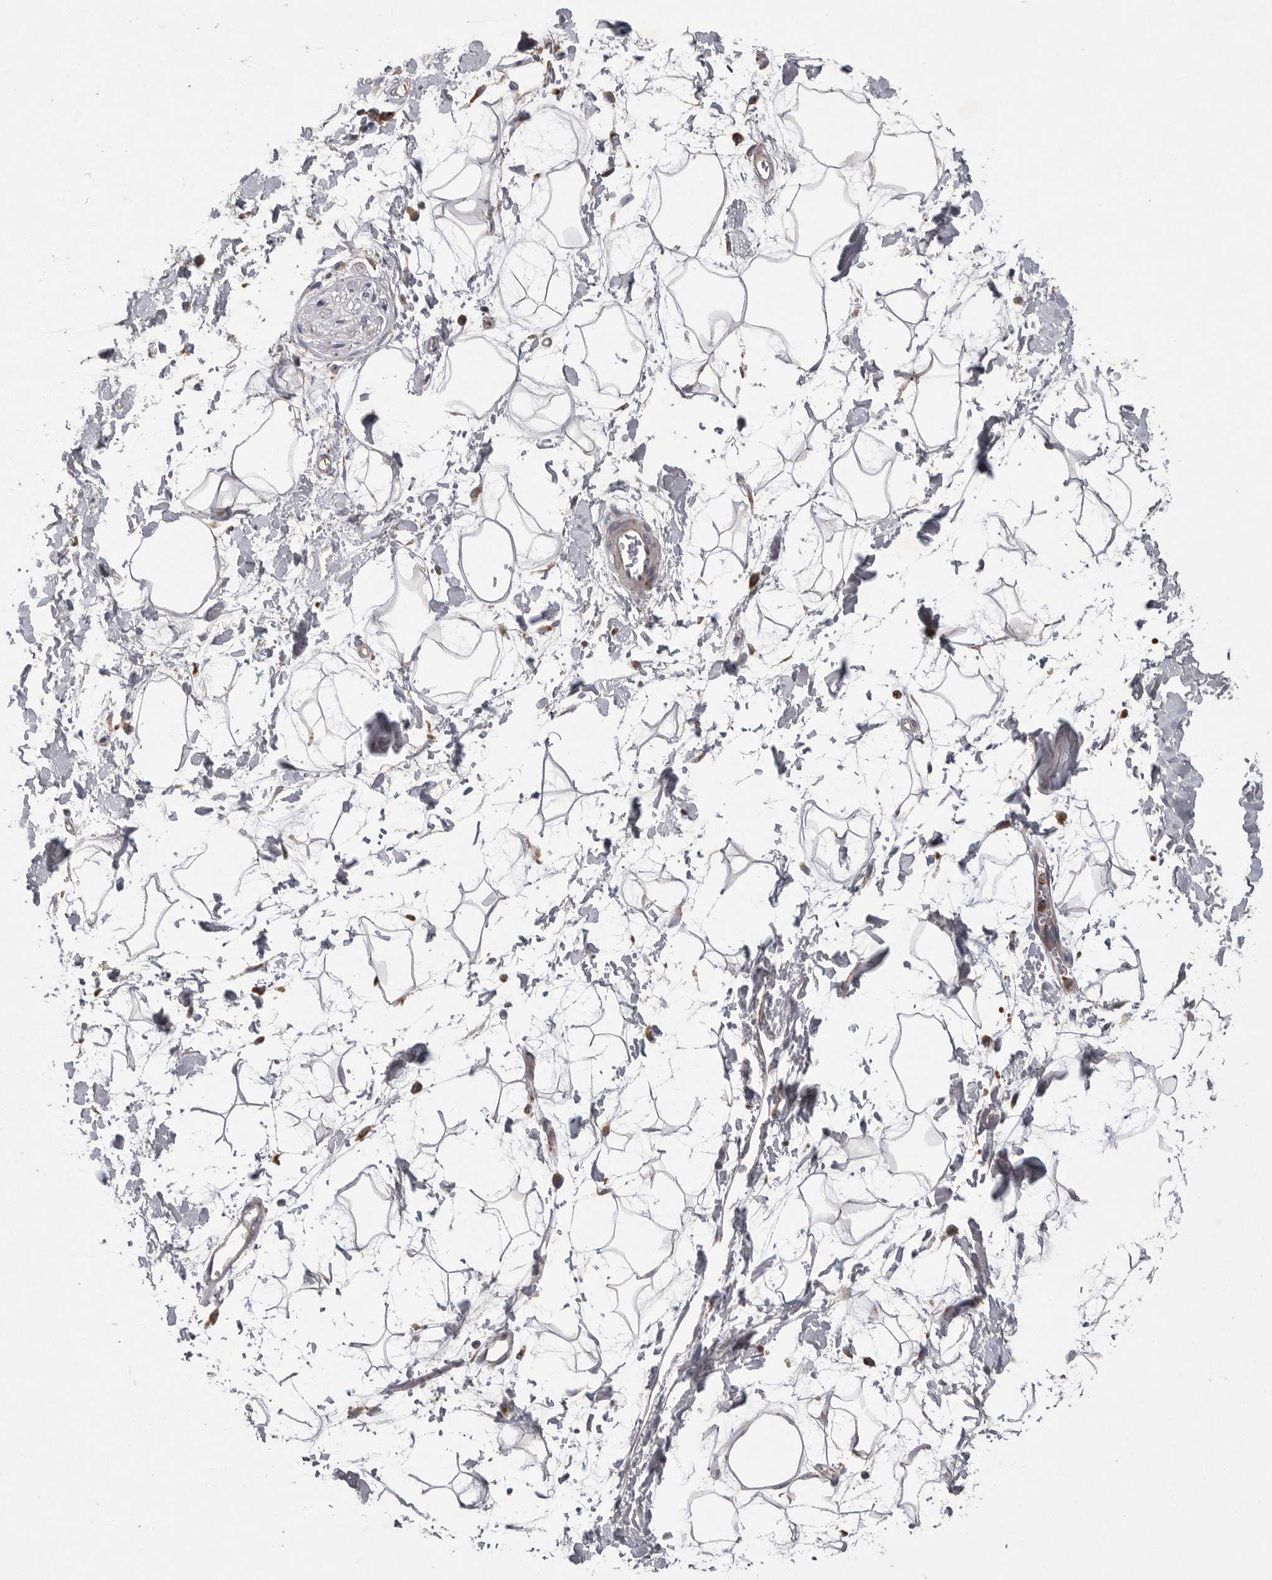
{"staining": {"intensity": "negative", "quantity": "none", "location": "none"}, "tissue": "adipose tissue", "cell_type": "Adipocytes", "image_type": "normal", "snomed": [{"axis": "morphology", "description": "Normal tissue, NOS"}, {"axis": "topography", "description": "Soft tissue"}], "caption": "Adipocytes are negative for protein expression in unremarkable human adipose tissue. (Brightfield microscopy of DAB (3,3'-diaminobenzidine) immunohistochemistry (IHC) at high magnification).", "gene": "LAMTOR3", "patient": {"sex": "male", "age": 72}}